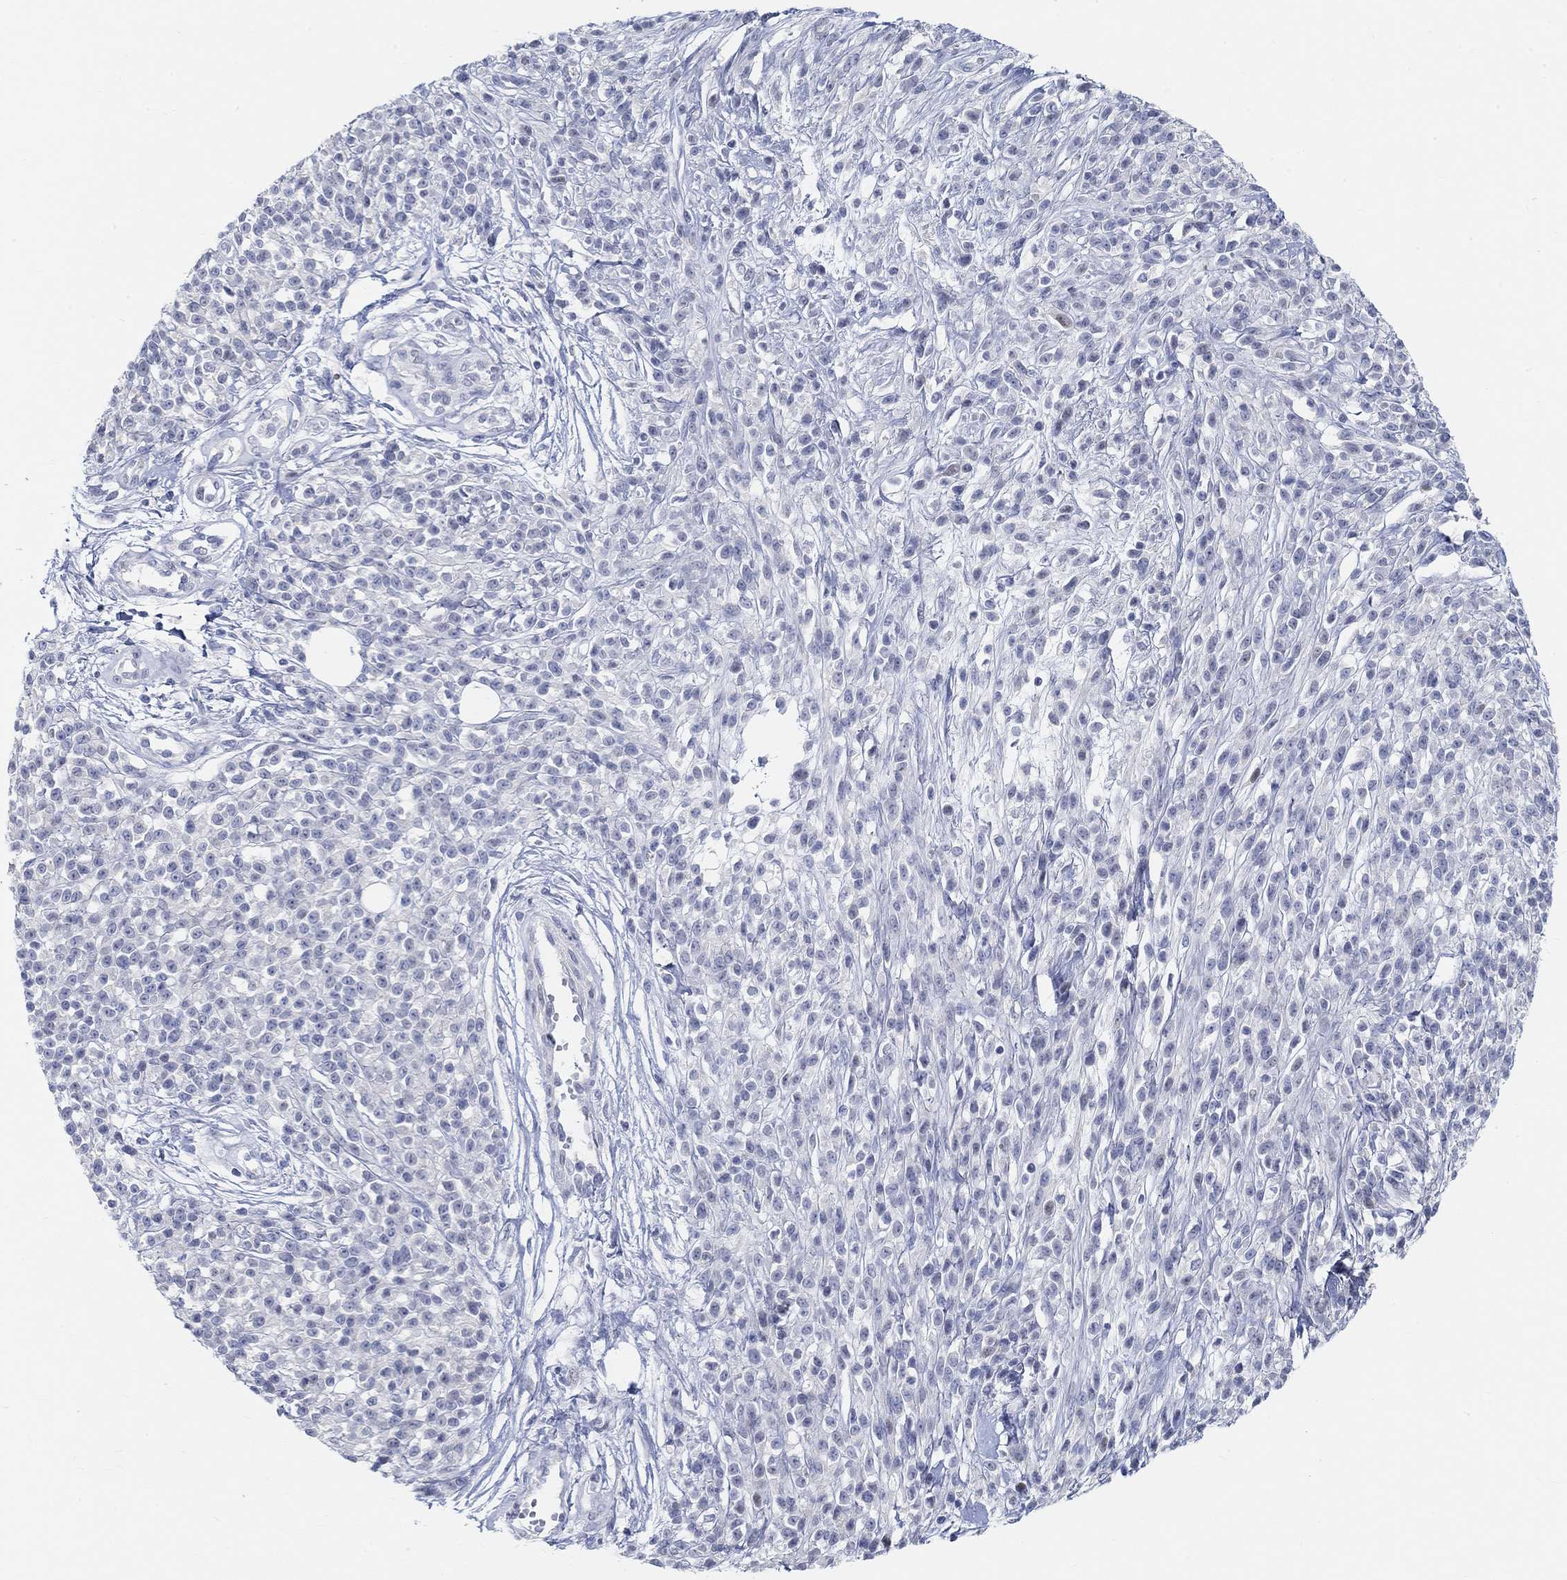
{"staining": {"intensity": "negative", "quantity": "none", "location": "none"}, "tissue": "melanoma", "cell_type": "Tumor cells", "image_type": "cancer", "snomed": [{"axis": "morphology", "description": "Malignant melanoma, NOS"}, {"axis": "topography", "description": "Skin"}, {"axis": "topography", "description": "Skin of trunk"}], "caption": "The immunohistochemistry photomicrograph has no significant positivity in tumor cells of malignant melanoma tissue.", "gene": "SNTG2", "patient": {"sex": "male", "age": 74}}